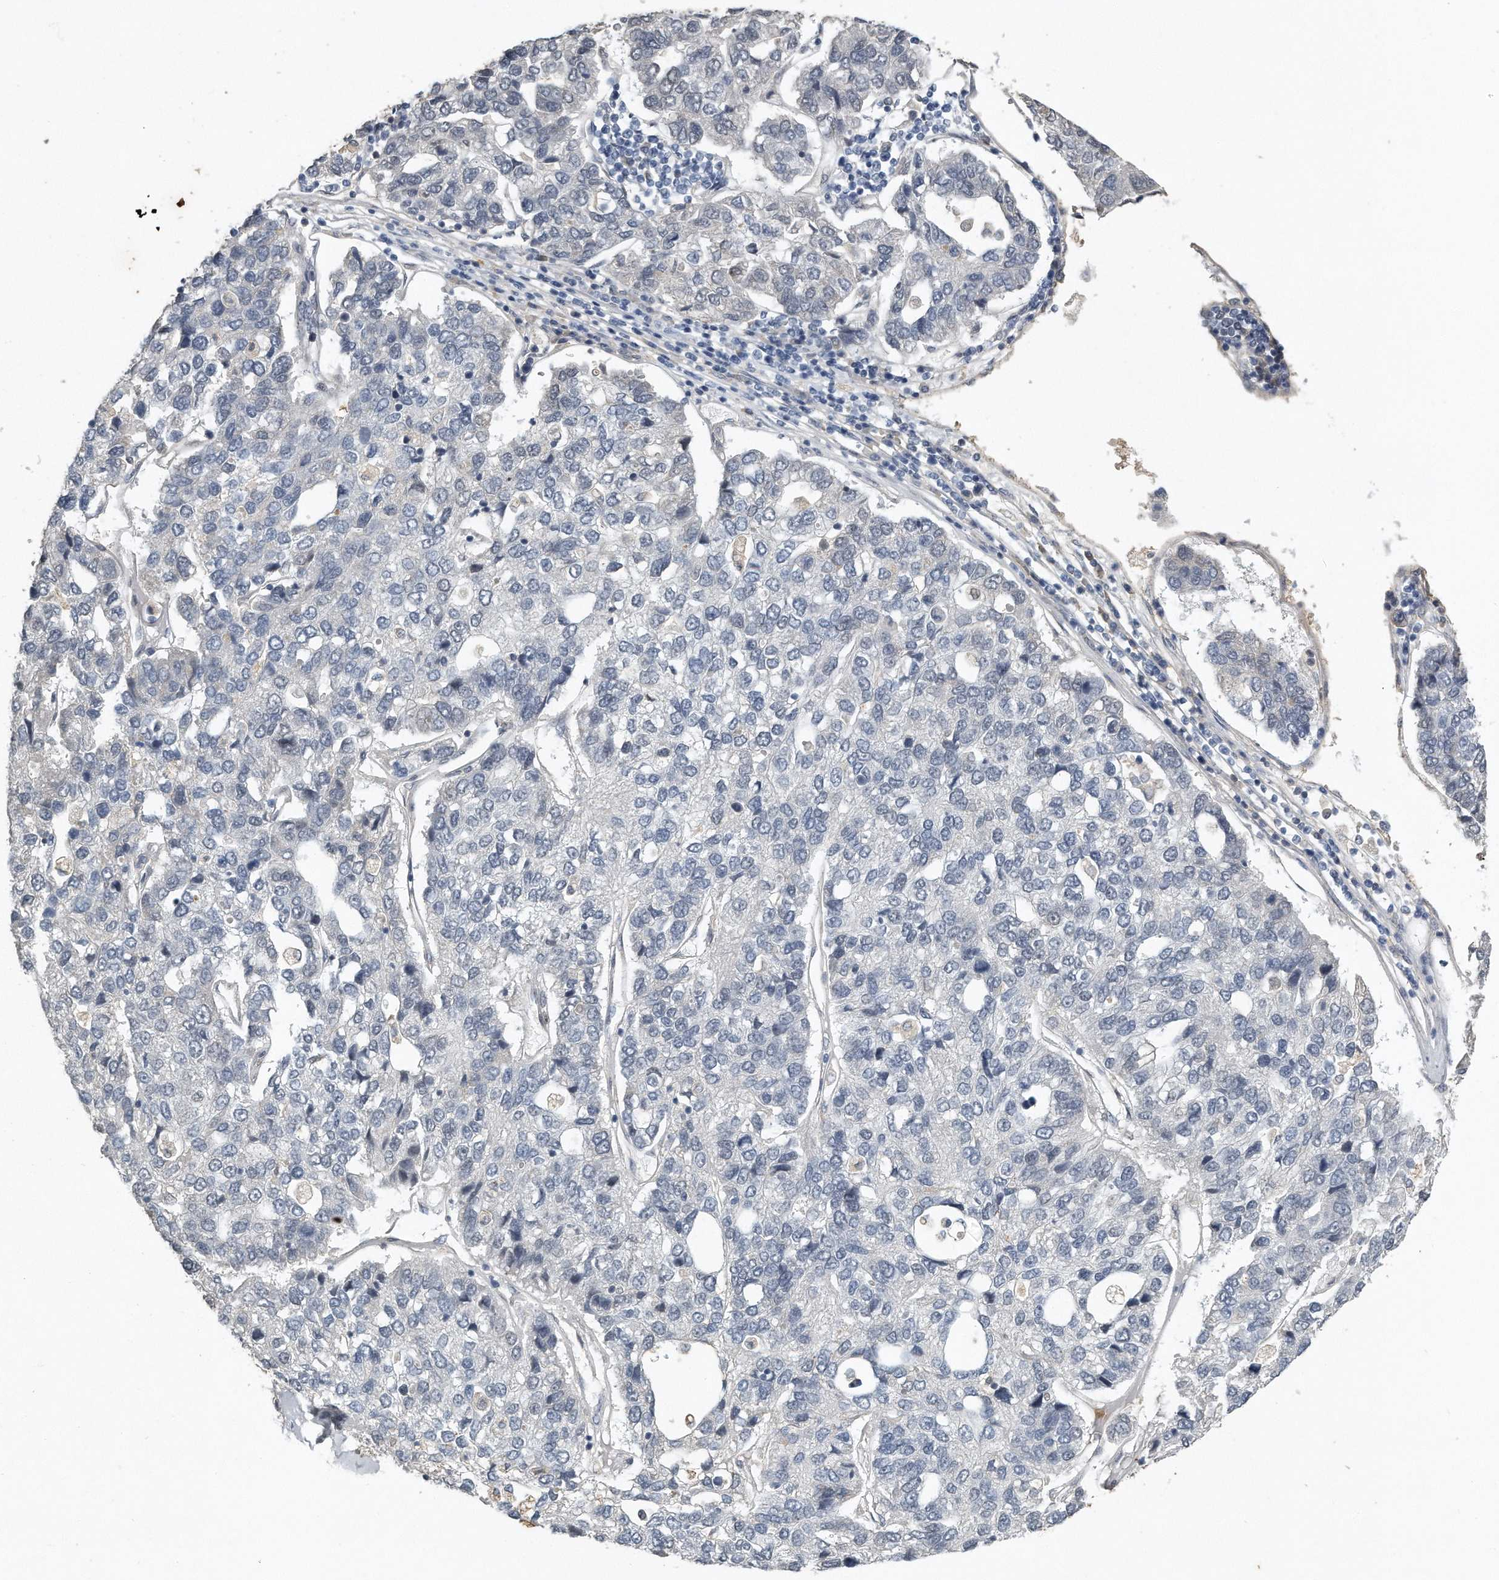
{"staining": {"intensity": "negative", "quantity": "none", "location": "none"}, "tissue": "pancreatic cancer", "cell_type": "Tumor cells", "image_type": "cancer", "snomed": [{"axis": "morphology", "description": "Adenocarcinoma, NOS"}, {"axis": "topography", "description": "Pancreas"}], "caption": "Pancreatic cancer stained for a protein using immunohistochemistry (IHC) demonstrates no positivity tumor cells.", "gene": "CAMK1", "patient": {"sex": "female", "age": 61}}